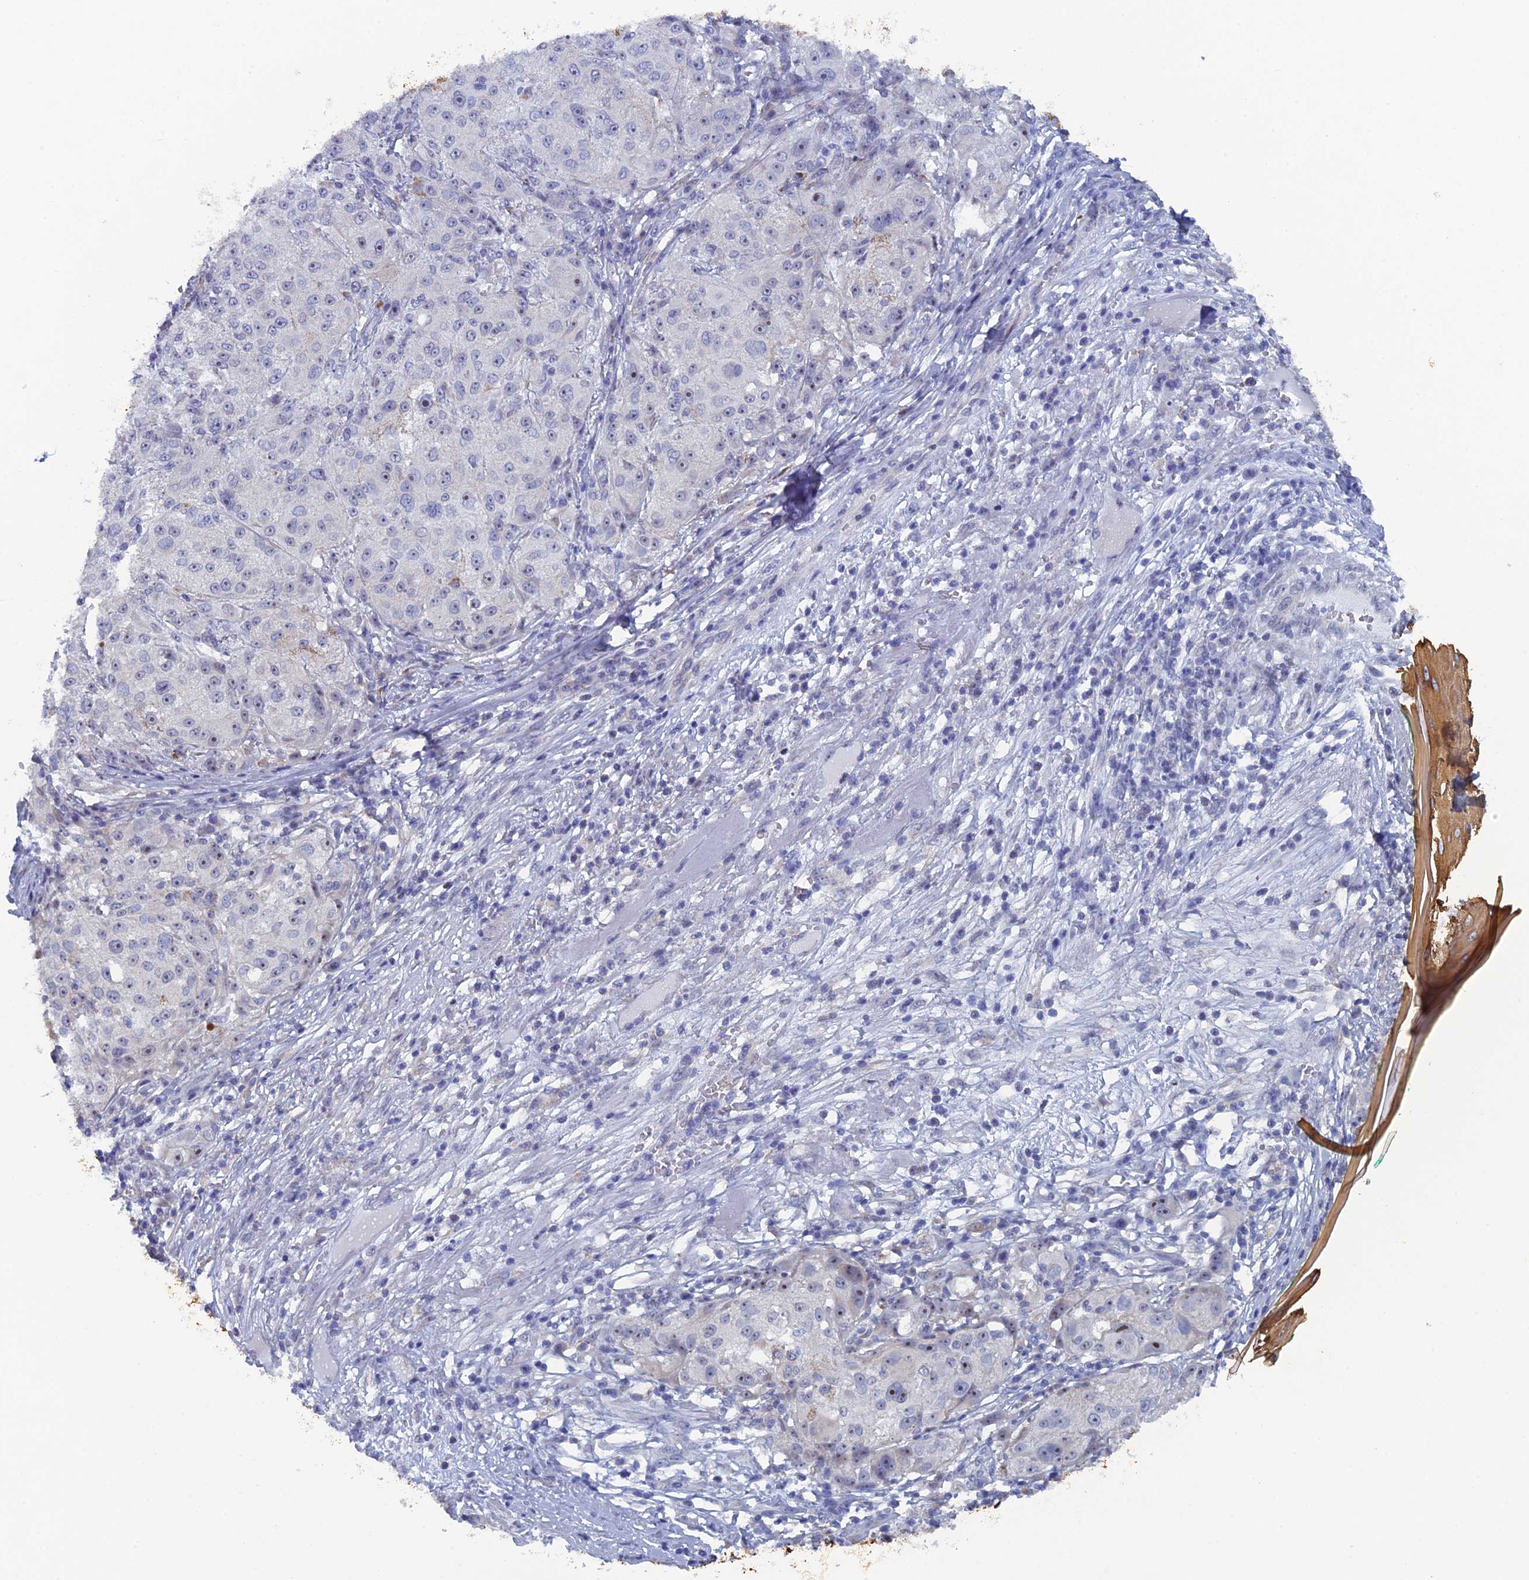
{"staining": {"intensity": "negative", "quantity": "none", "location": "none"}, "tissue": "melanoma", "cell_type": "Tumor cells", "image_type": "cancer", "snomed": [{"axis": "morphology", "description": "Necrosis, NOS"}, {"axis": "morphology", "description": "Malignant melanoma, NOS"}, {"axis": "topography", "description": "Skin"}], "caption": "Immunohistochemistry (IHC) of human melanoma demonstrates no expression in tumor cells.", "gene": "SRFBP1", "patient": {"sex": "female", "age": 87}}